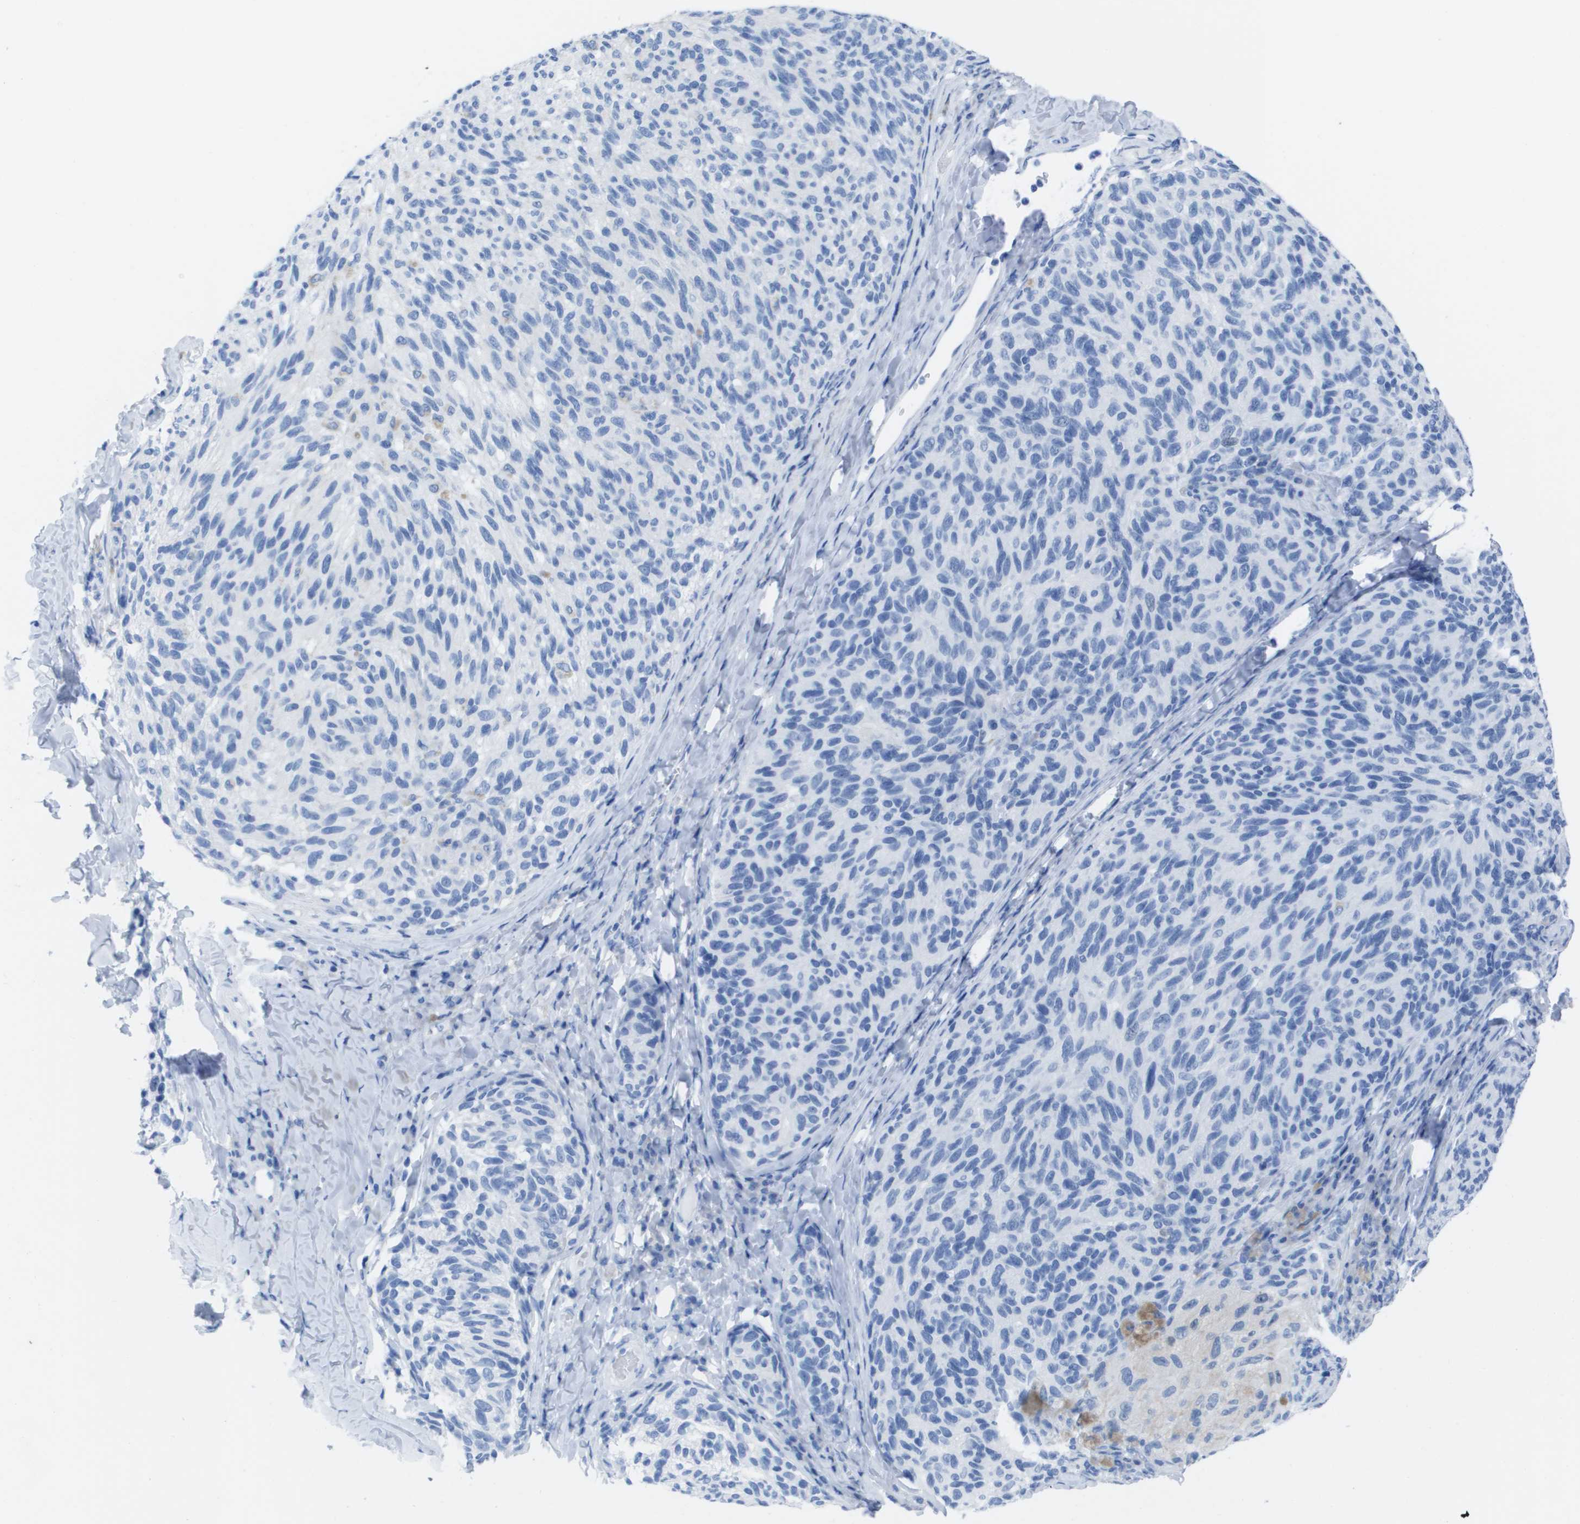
{"staining": {"intensity": "negative", "quantity": "none", "location": "none"}, "tissue": "melanoma", "cell_type": "Tumor cells", "image_type": "cancer", "snomed": [{"axis": "morphology", "description": "Malignant melanoma, NOS"}, {"axis": "topography", "description": "Skin"}], "caption": "Photomicrograph shows no protein expression in tumor cells of melanoma tissue. The staining is performed using DAB (3,3'-diaminobenzidine) brown chromogen with nuclei counter-stained in using hematoxylin.", "gene": "KCNA3", "patient": {"sex": "female", "age": 73}}